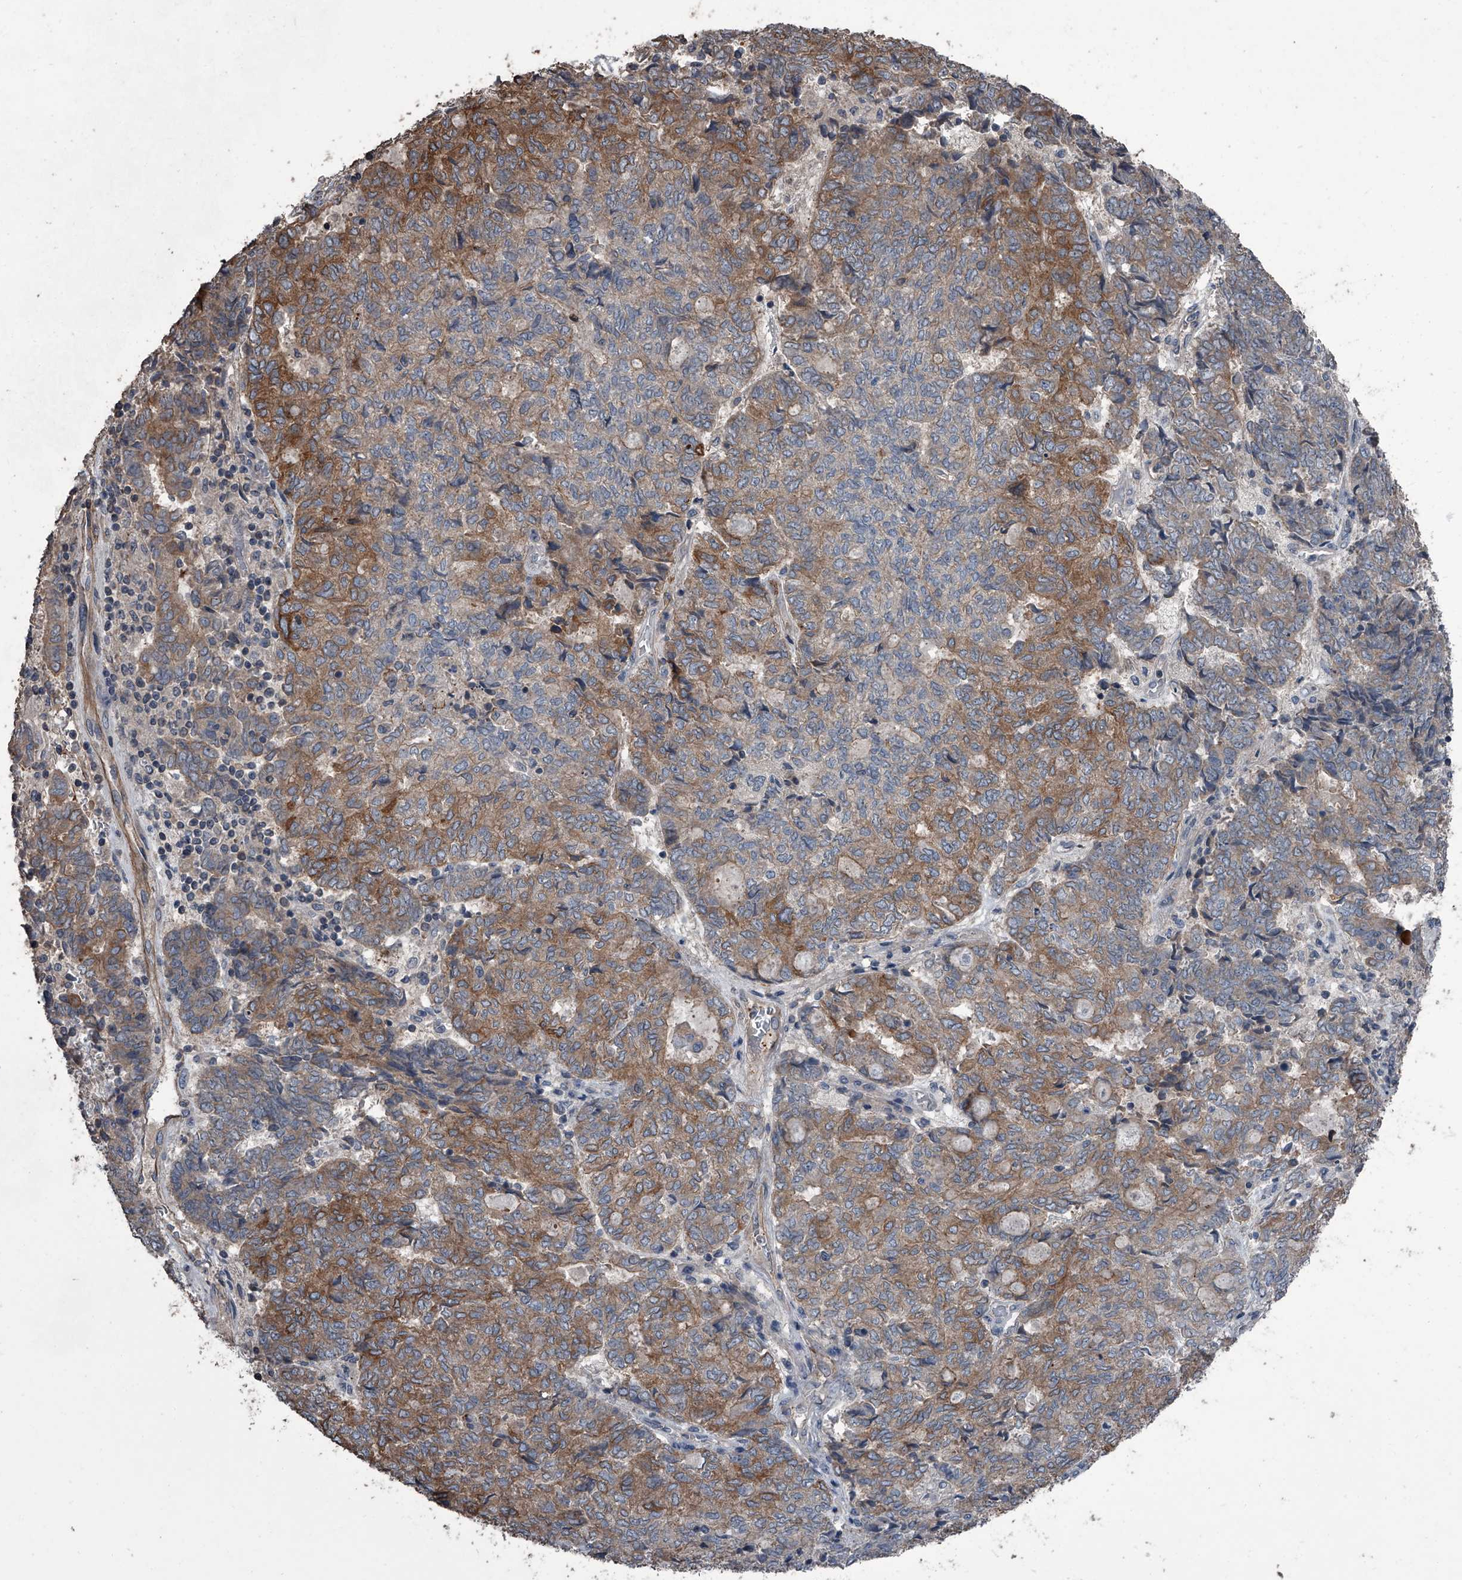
{"staining": {"intensity": "moderate", "quantity": "<25%", "location": "cytoplasmic/membranous"}, "tissue": "endometrial cancer", "cell_type": "Tumor cells", "image_type": "cancer", "snomed": [{"axis": "morphology", "description": "Adenocarcinoma, NOS"}, {"axis": "topography", "description": "Endometrium"}], "caption": "Protein positivity by immunohistochemistry (IHC) exhibits moderate cytoplasmic/membranous staining in approximately <25% of tumor cells in endometrial cancer. (DAB IHC, brown staining for protein, blue staining for nuclei).", "gene": "OARD1", "patient": {"sex": "female", "age": 80}}